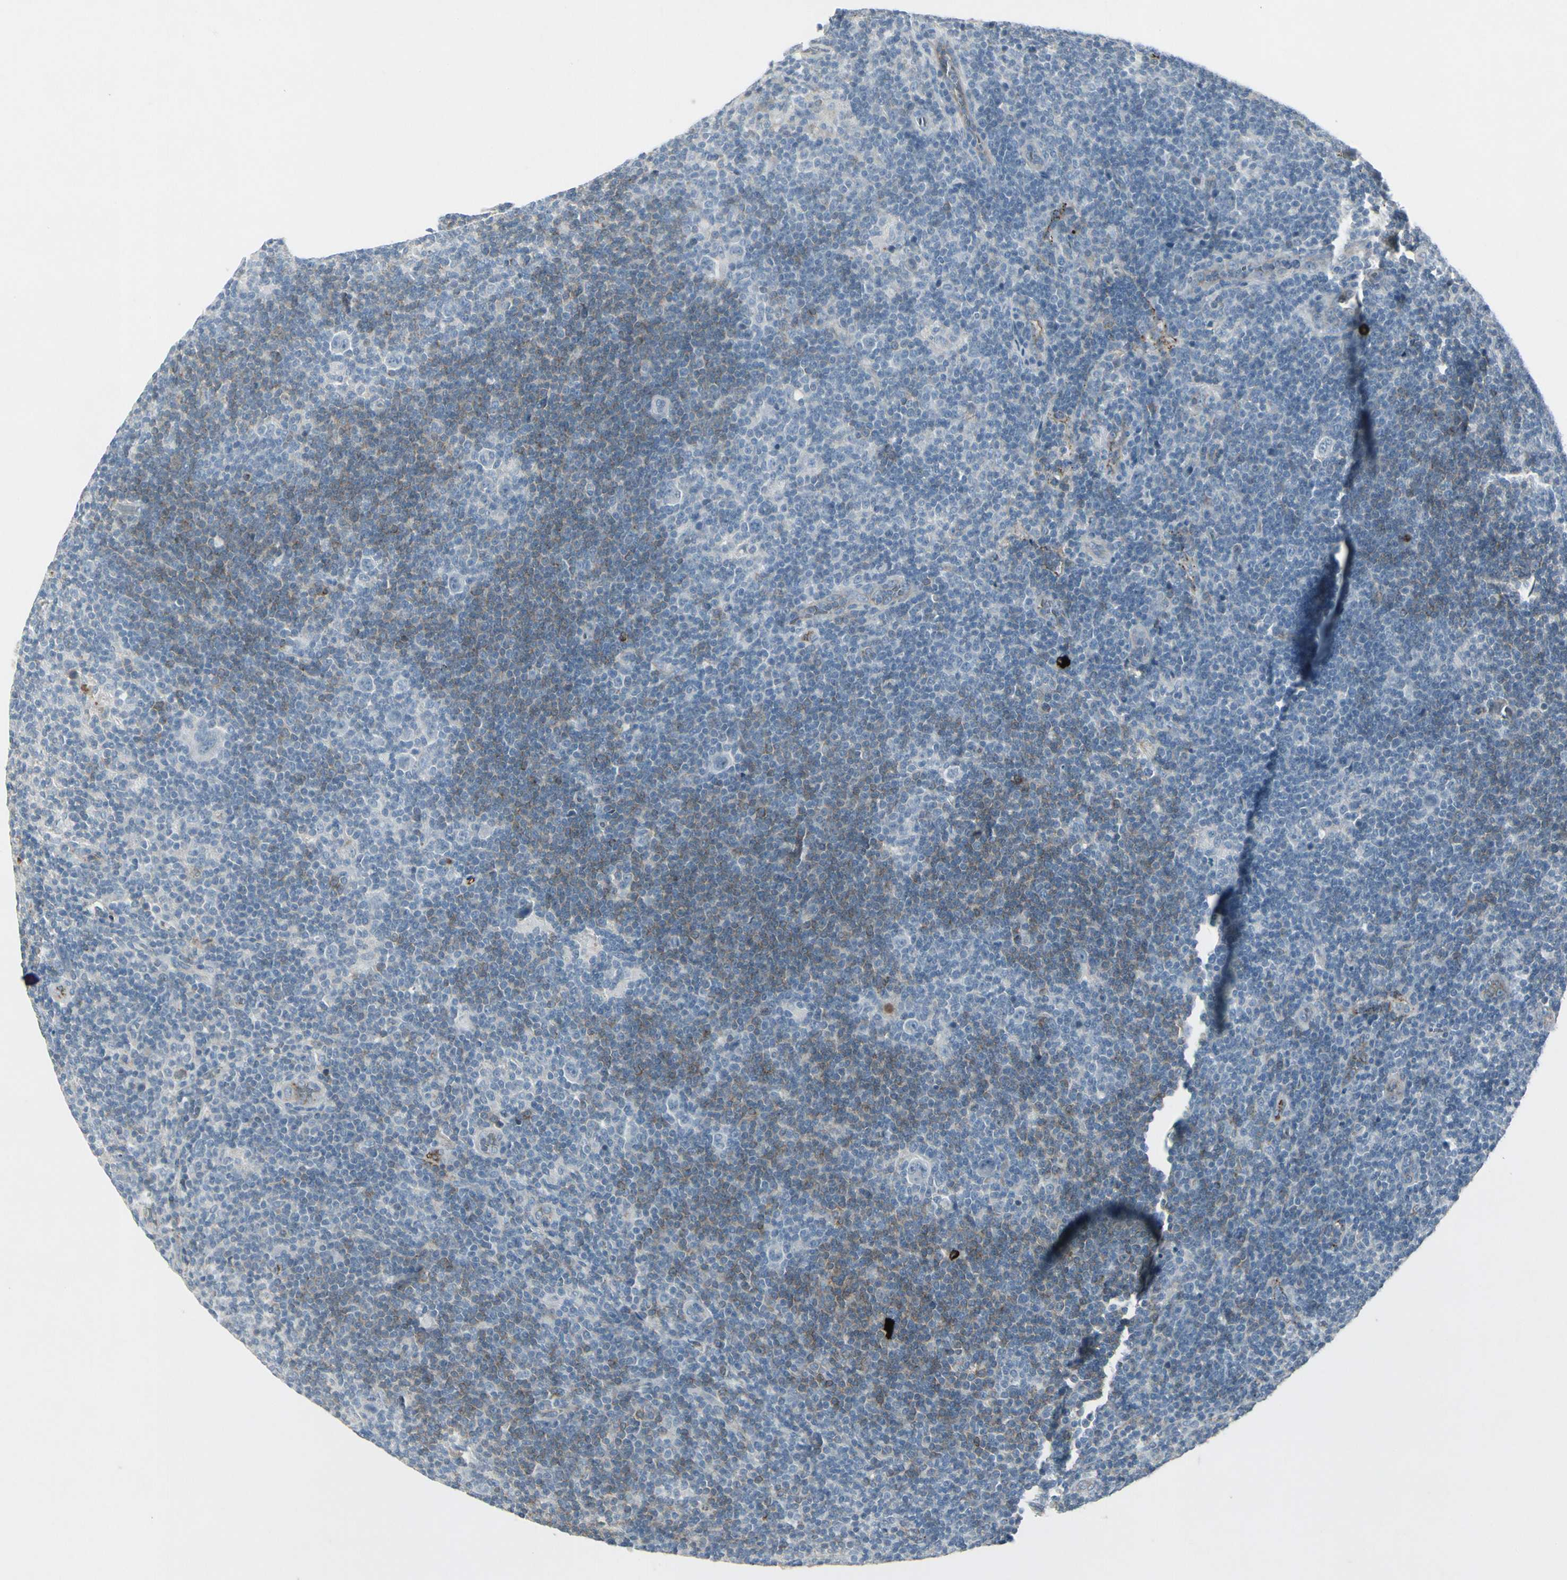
{"staining": {"intensity": "negative", "quantity": "none", "location": "none"}, "tissue": "lymphoma", "cell_type": "Tumor cells", "image_type": "cancer", "snomed": [{"axis": "morphology", "description": "Hodgkin's disease, NOS"}, {"axis": "topography", "description": "Lymph node"}], "caption": "DAB immunohistochemical staining of lymphoma shows no significant positivity in tumor cells. The staining was performed using DAB (3,3'-diaminobenzidine) to visualize the protein expression in brown, while the nuclei were stained in blue with hematoxylin (Magnification: 20x).", "gene": "IGHM", "patient": {"sex": "female", "age": 57}}